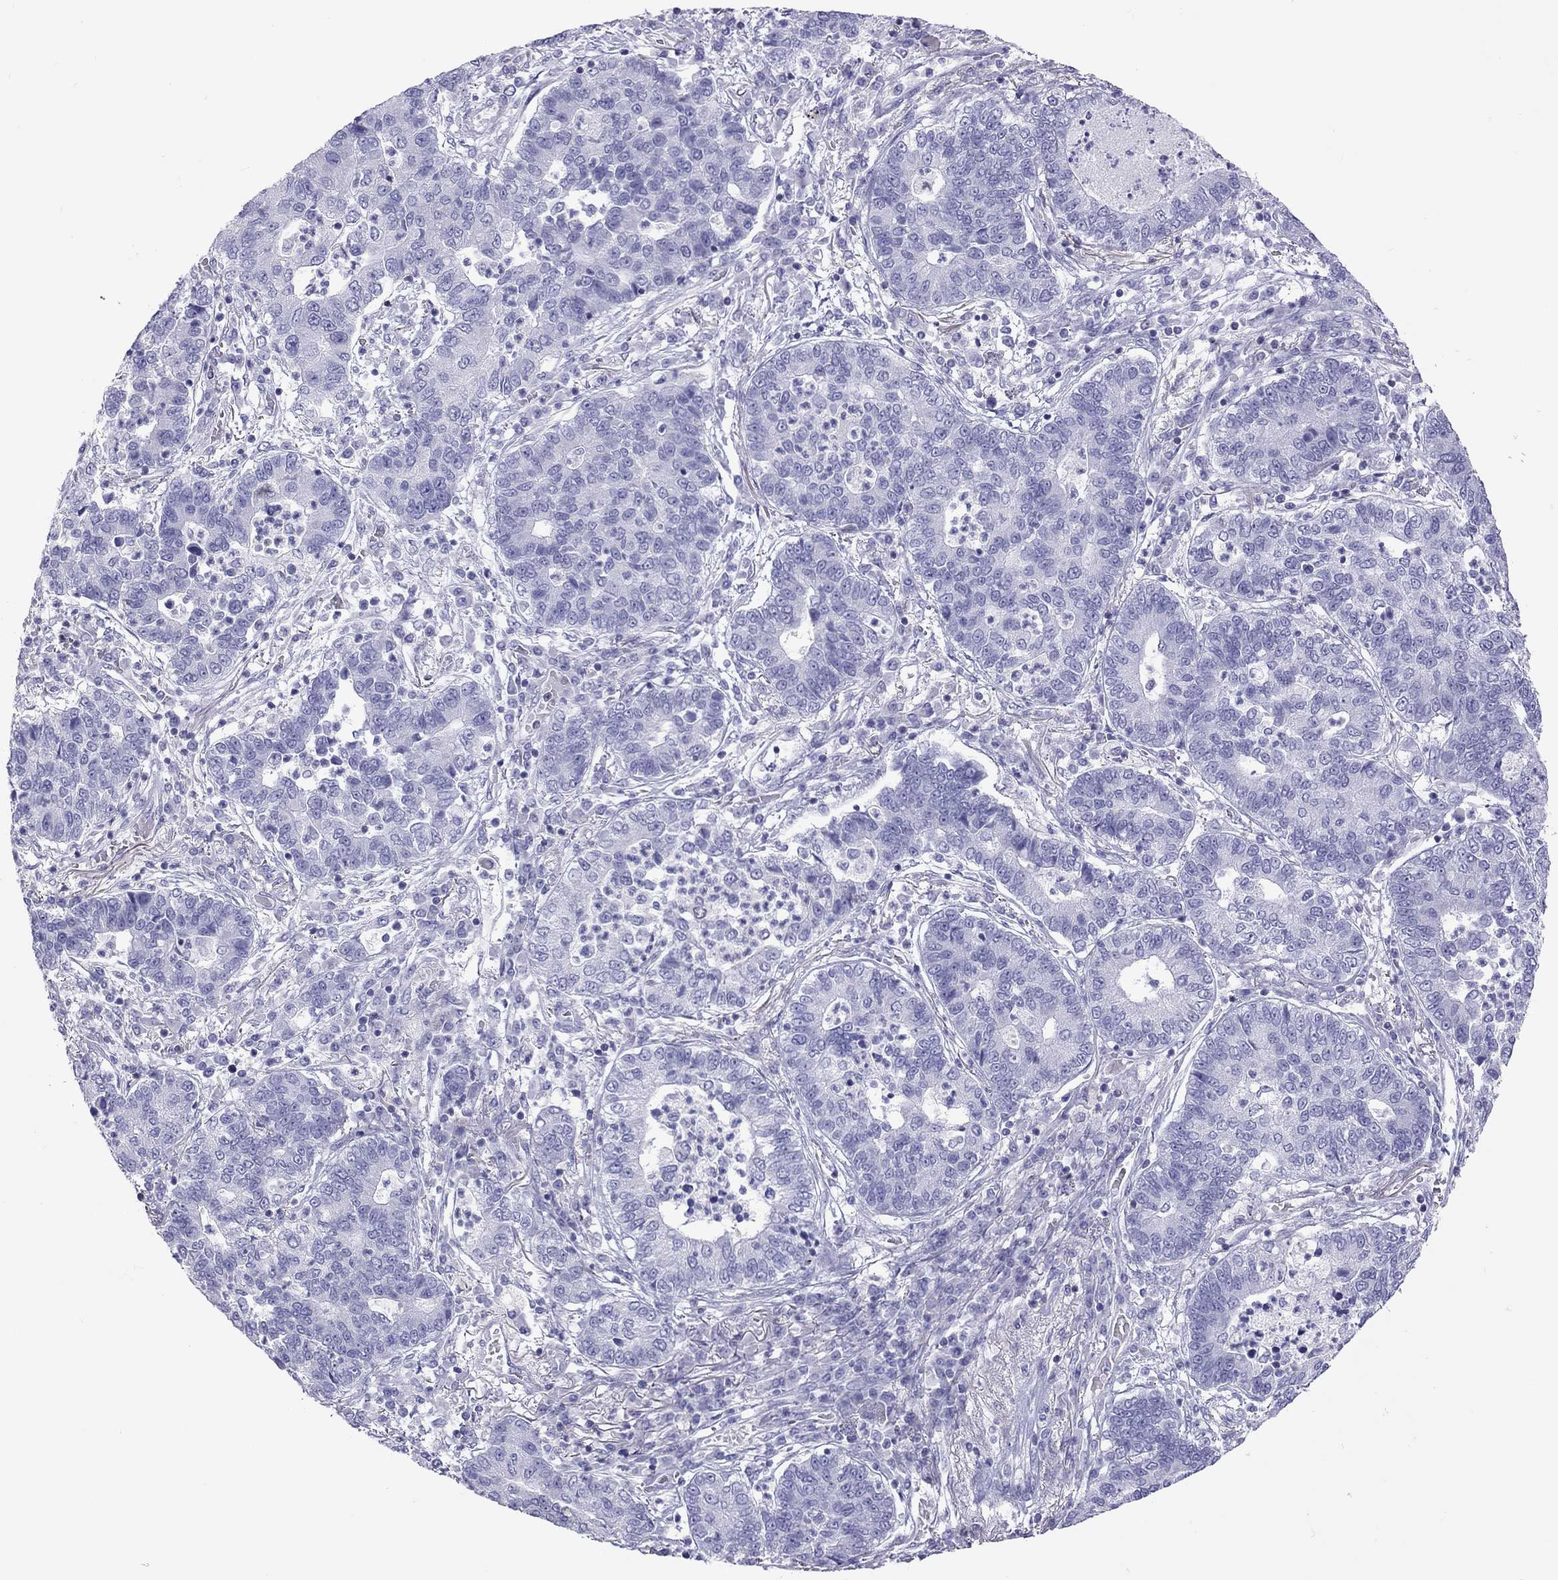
{"staining": {"intensity": "negative", "quantity": "none", "location": "none"}, "tissue": "lung cancer", "cell_type": "Tumor cells", "image_type": "cancer", "snomed": [{"axis": "morphology", "description": "Adenocarcinoma, NOS"}, {"axis": "topography", "description": "Lung"}], "caption": "This micrograph is of lung cancer (adenocarcinoma) stained with immunohistochemistry to label a protein in brown with the nuclei are counter-stained blue. There is no expression in tumor cells.", "gene": "STAG3", "patient": {"sex": "female", "age": 57}}